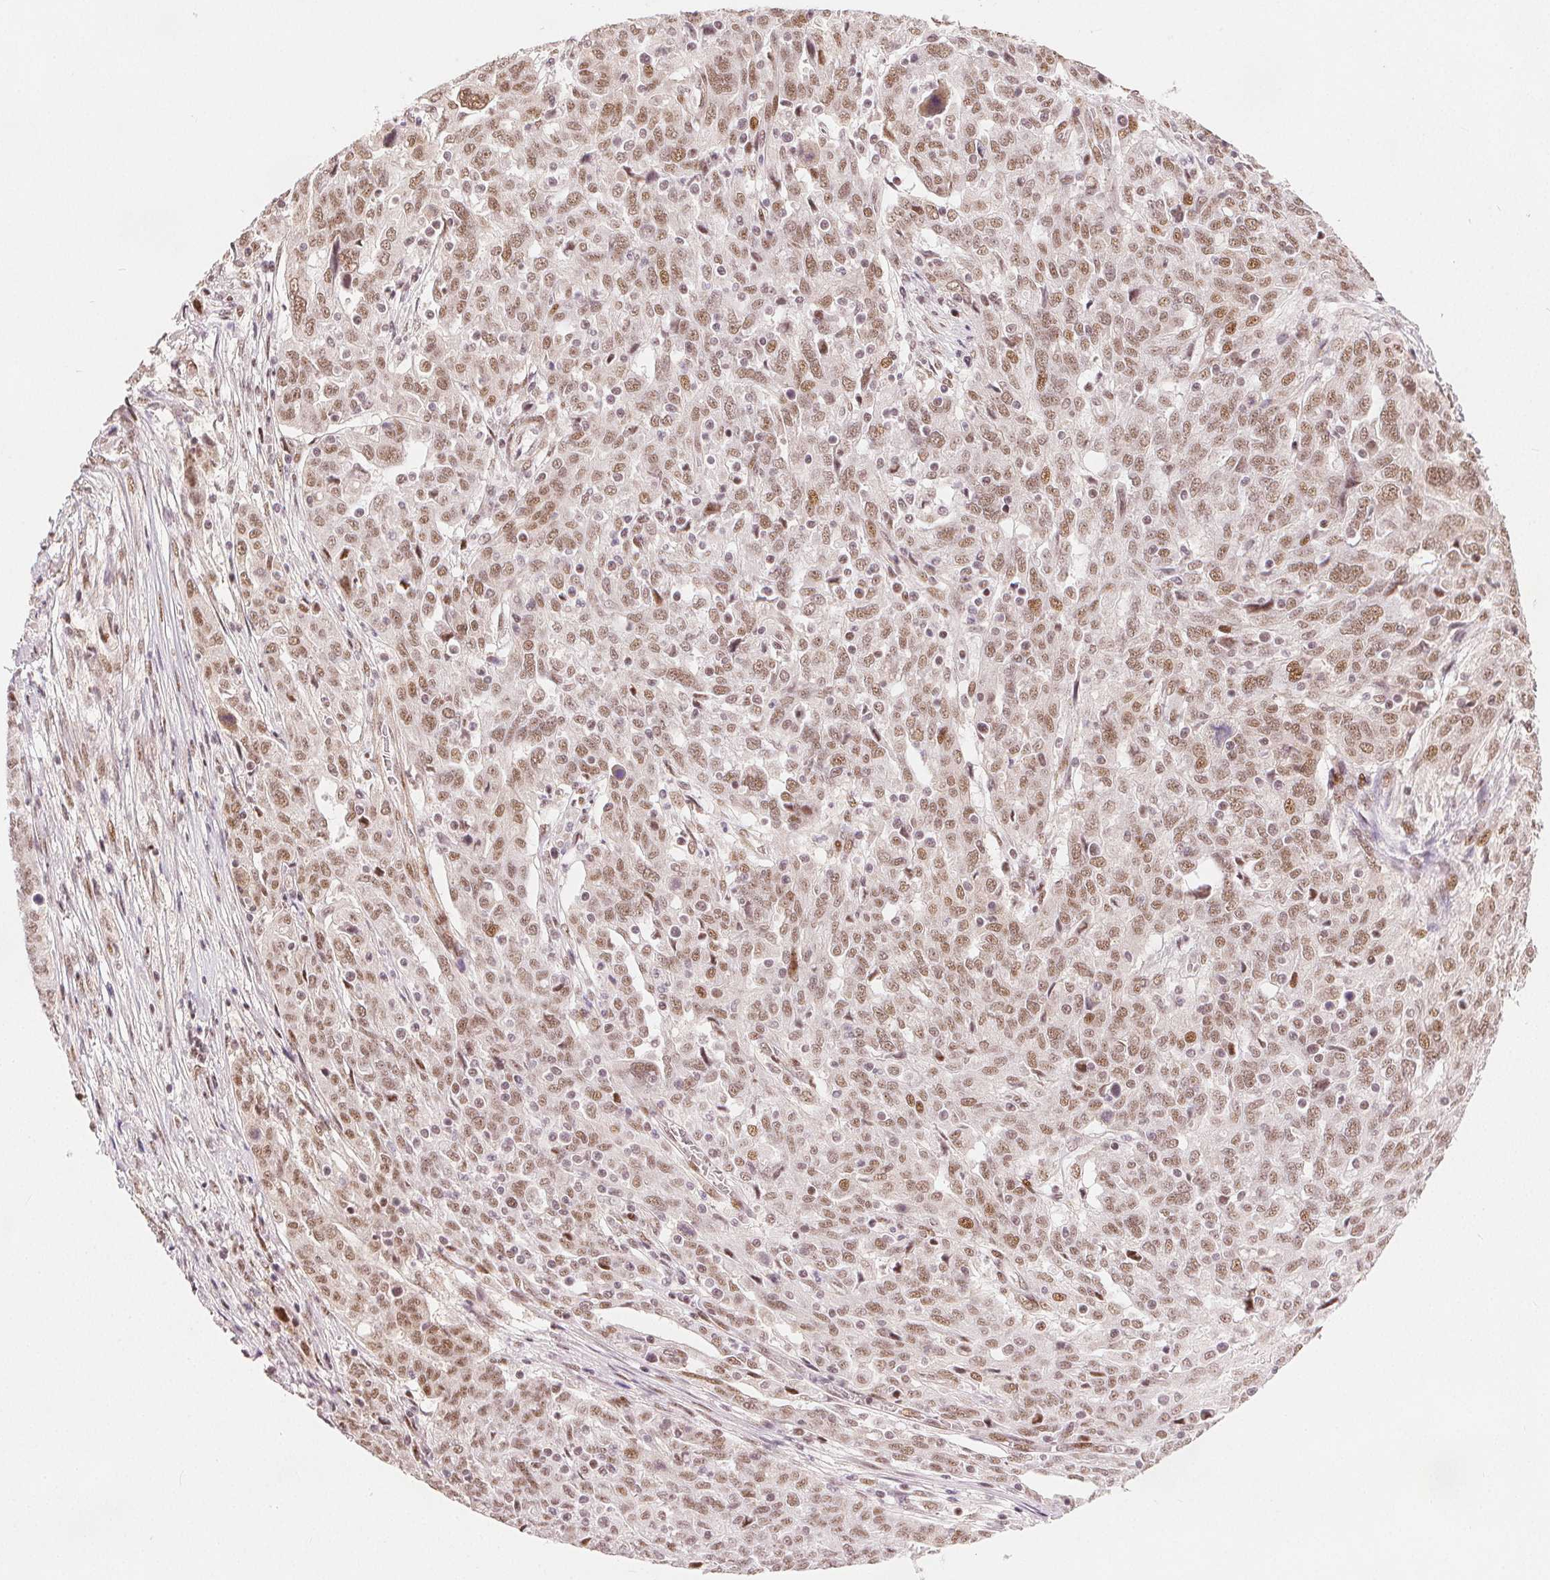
{"staining": {"intensity": "moderate", "quantity": ">75%", "location": "nuclear"}, "tissue": "ovarian cancer", "cell_type": "Tumor cells", "image_type": "cancer", "snomed": [{"axis": "morphology", "description": "Cystadenocarcinoma, serous, NOS"}, {"axis": "topography", "description": "Ovary"}], "caption": "This image displays IHC staining of human ovarian cancer (serous cystadenocarcinoma), with medium moderate nuclear expression in approximately >75% of tumor cells.", "gene": "ZNF703", "patient": {"sex": "female", "age": 67}}